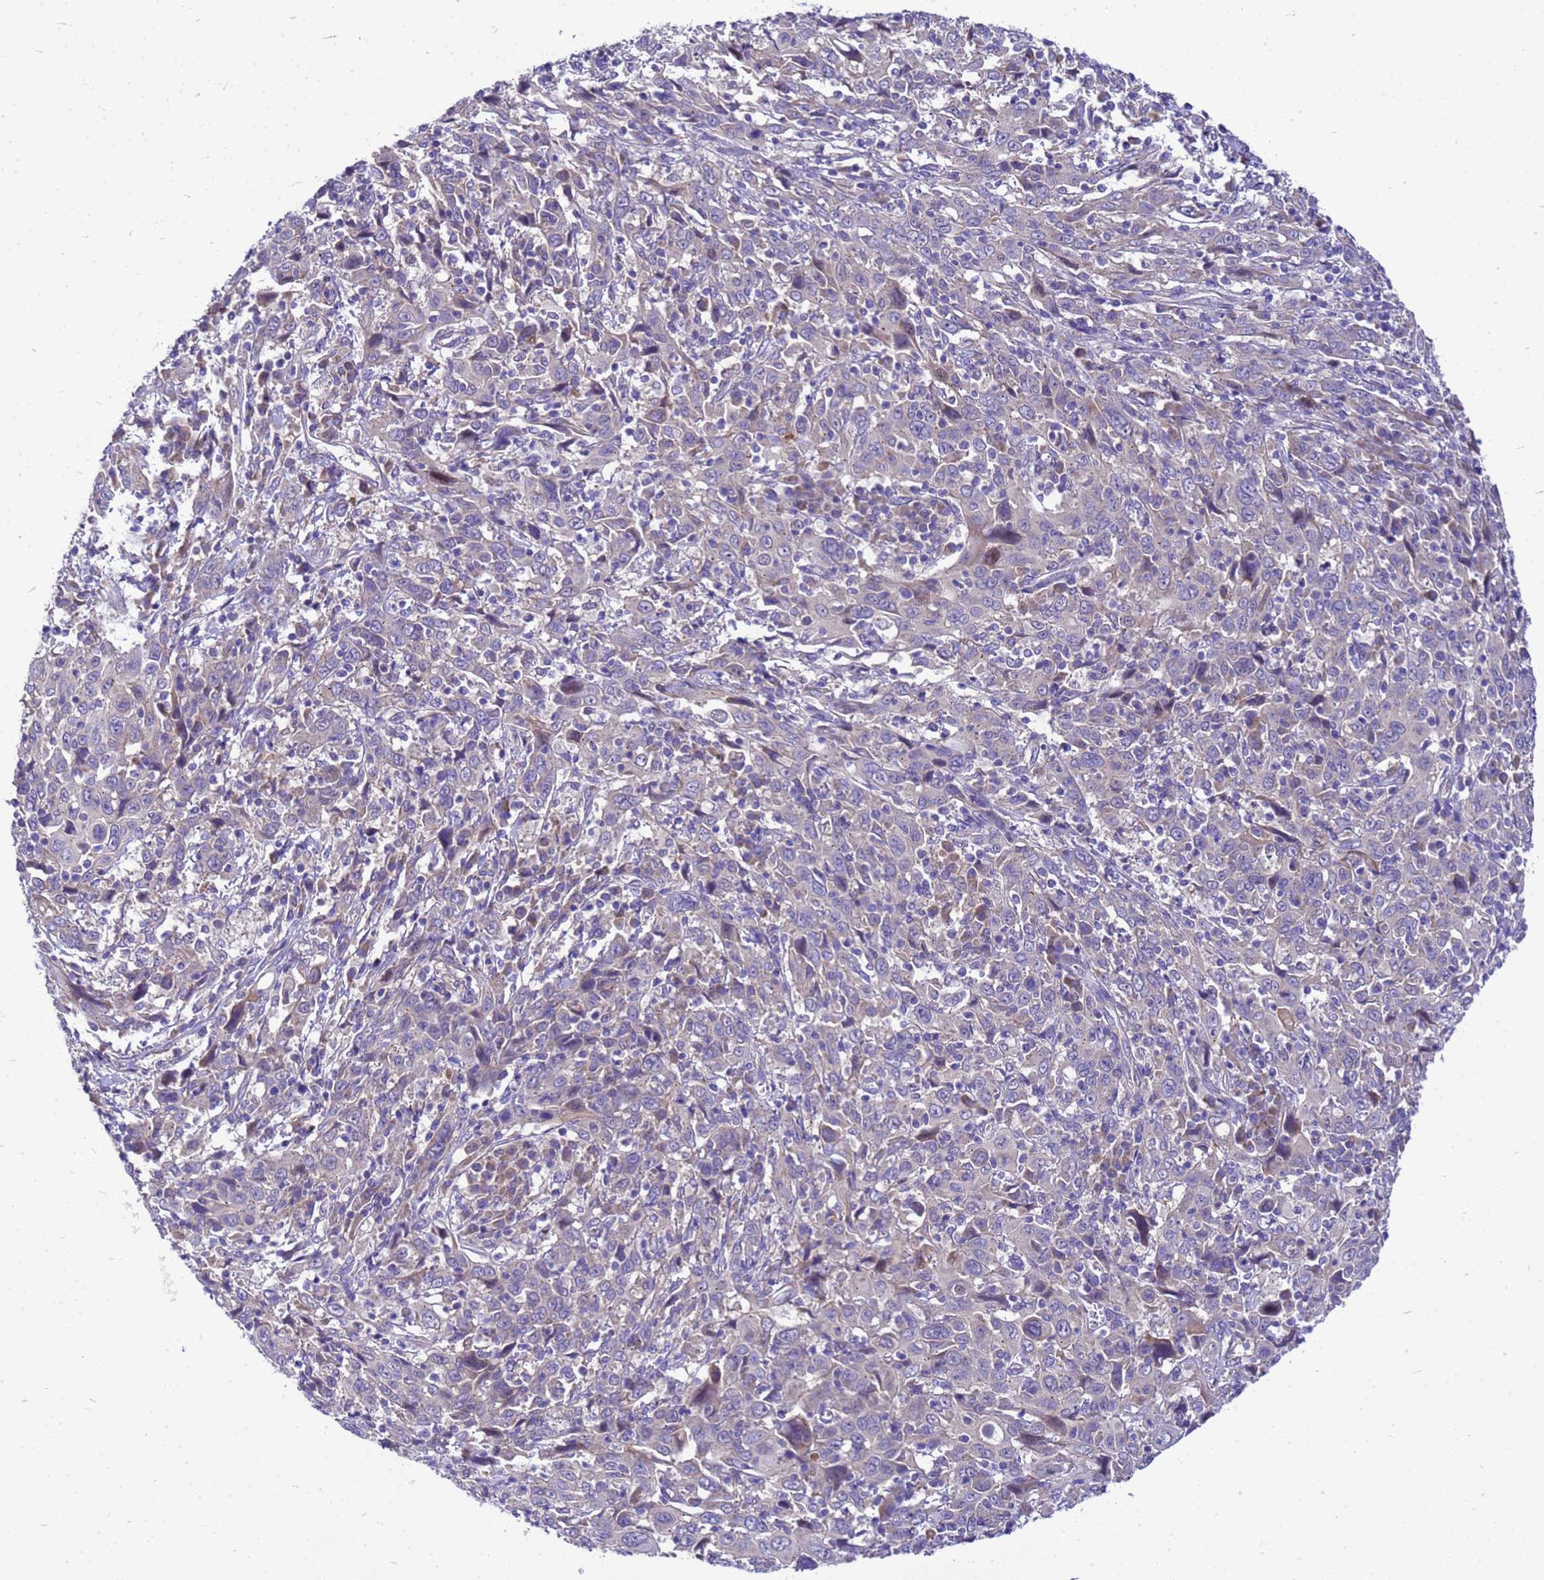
{"staining": {"intensity": "negative", "quantity": "none", "location": "none"}, "tissue": "cervical cancer", "cell_type": "Tumor cells", "image_type": "cancer", "snomed": [{"axis": "morphology", "description": "Squamous cell carcinoma, NOS"}, {"axis": "topography", "description": "Cervix"}], "caption": "This is a micrograph of immunohistochemistry staining of squamous cell carcinoma (cervical), which shows no expression in tumor cells. (DAB (3,3'-diaminobenzidine) IHC visualized using brightfield microscopy, high magnification).", "gene": "POP7", "patient": {"sex": "female", "age": 46}}